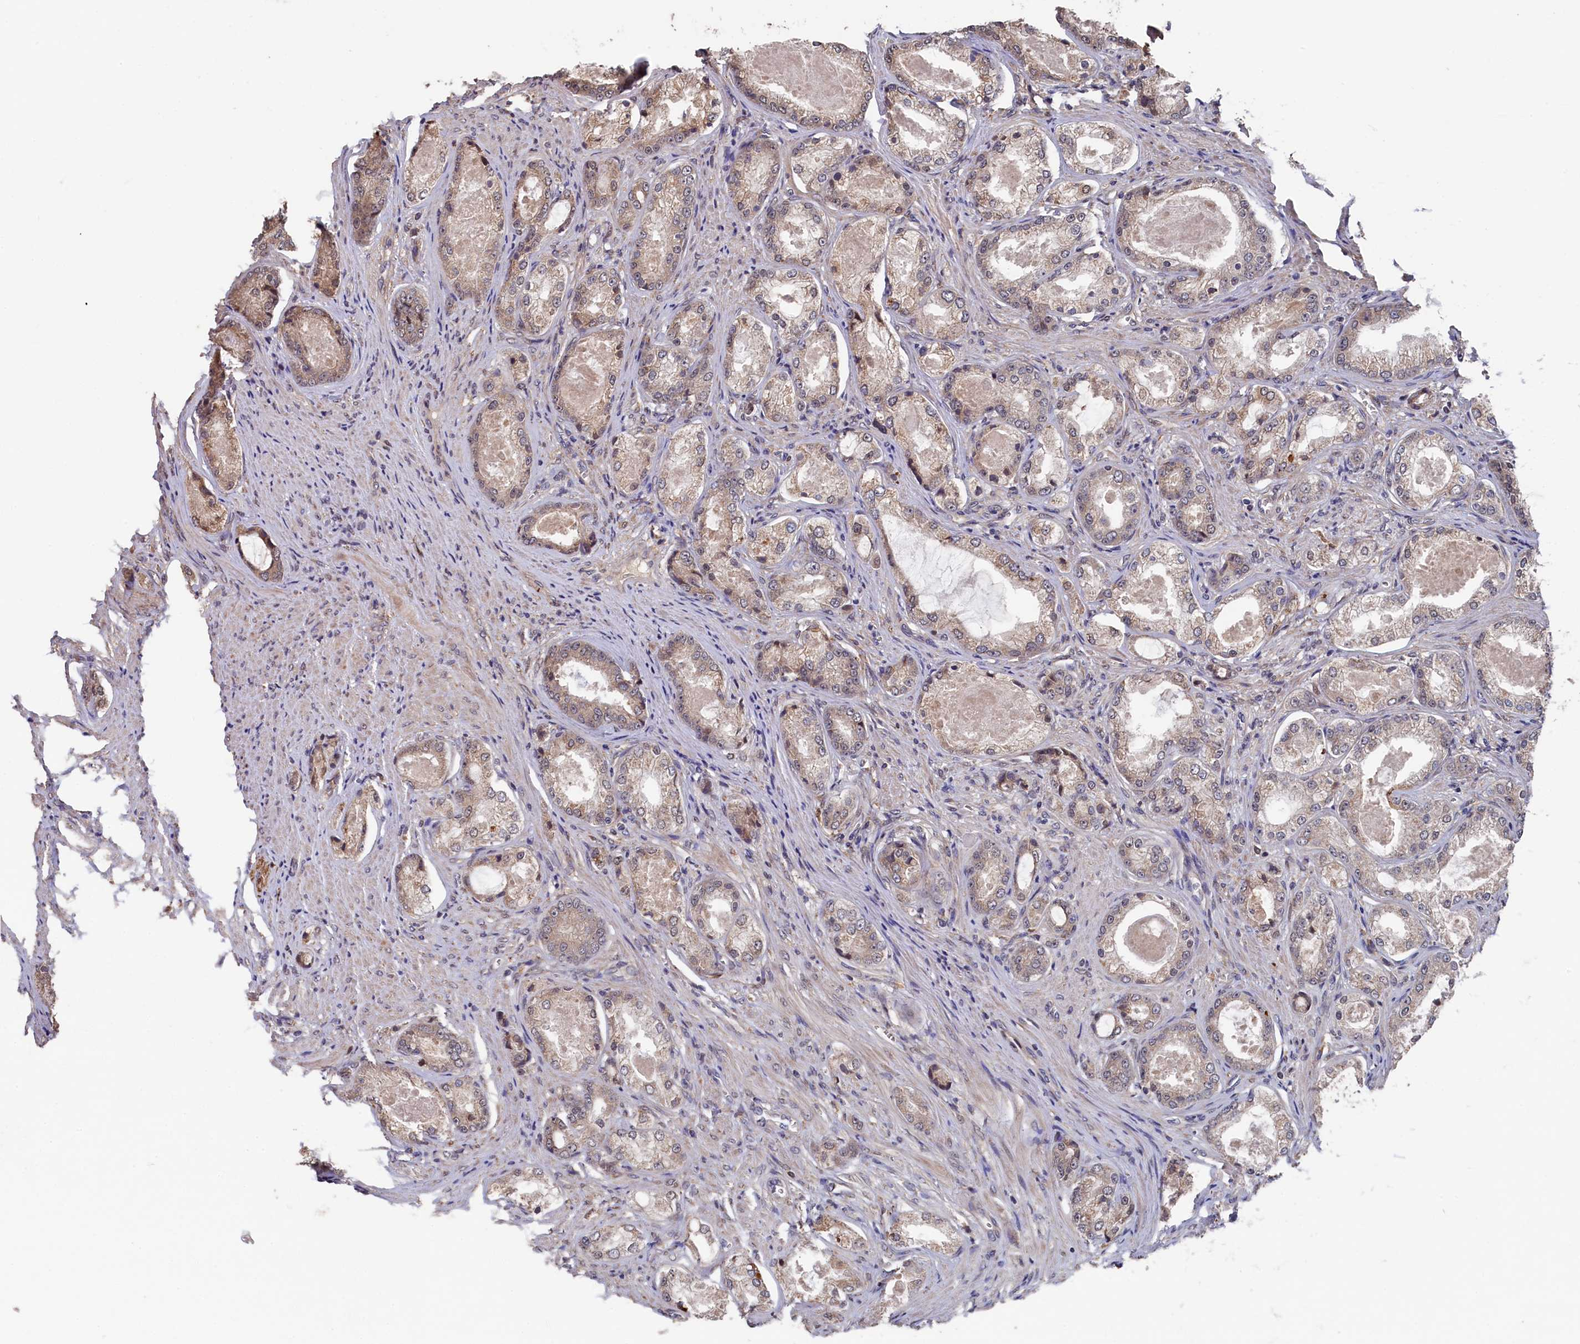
{"staining": {"intensity": "weak", "quantity": "25%-75%", "location": "cytoplasmic/membranous"}, "tissue": "prostate cancer", "cell_type": "Tumor cells", "image_type": "cancer", "snomed": [{"axis": "morphology", "description": "Adenocarcinoma, Low grade"}, {"axis": "topography", "description": "Prostate"}], "caption": "High-power microscopy captured an immunohistochemistry image of prostate cancer (low-grade adenocarcinoma), revealing weak cytoplasmic/membranous expression in approximately 25%-75% of tumor cells.", "gene": "SLC12A4", "patient": {"sex": "male", "age": 68}}